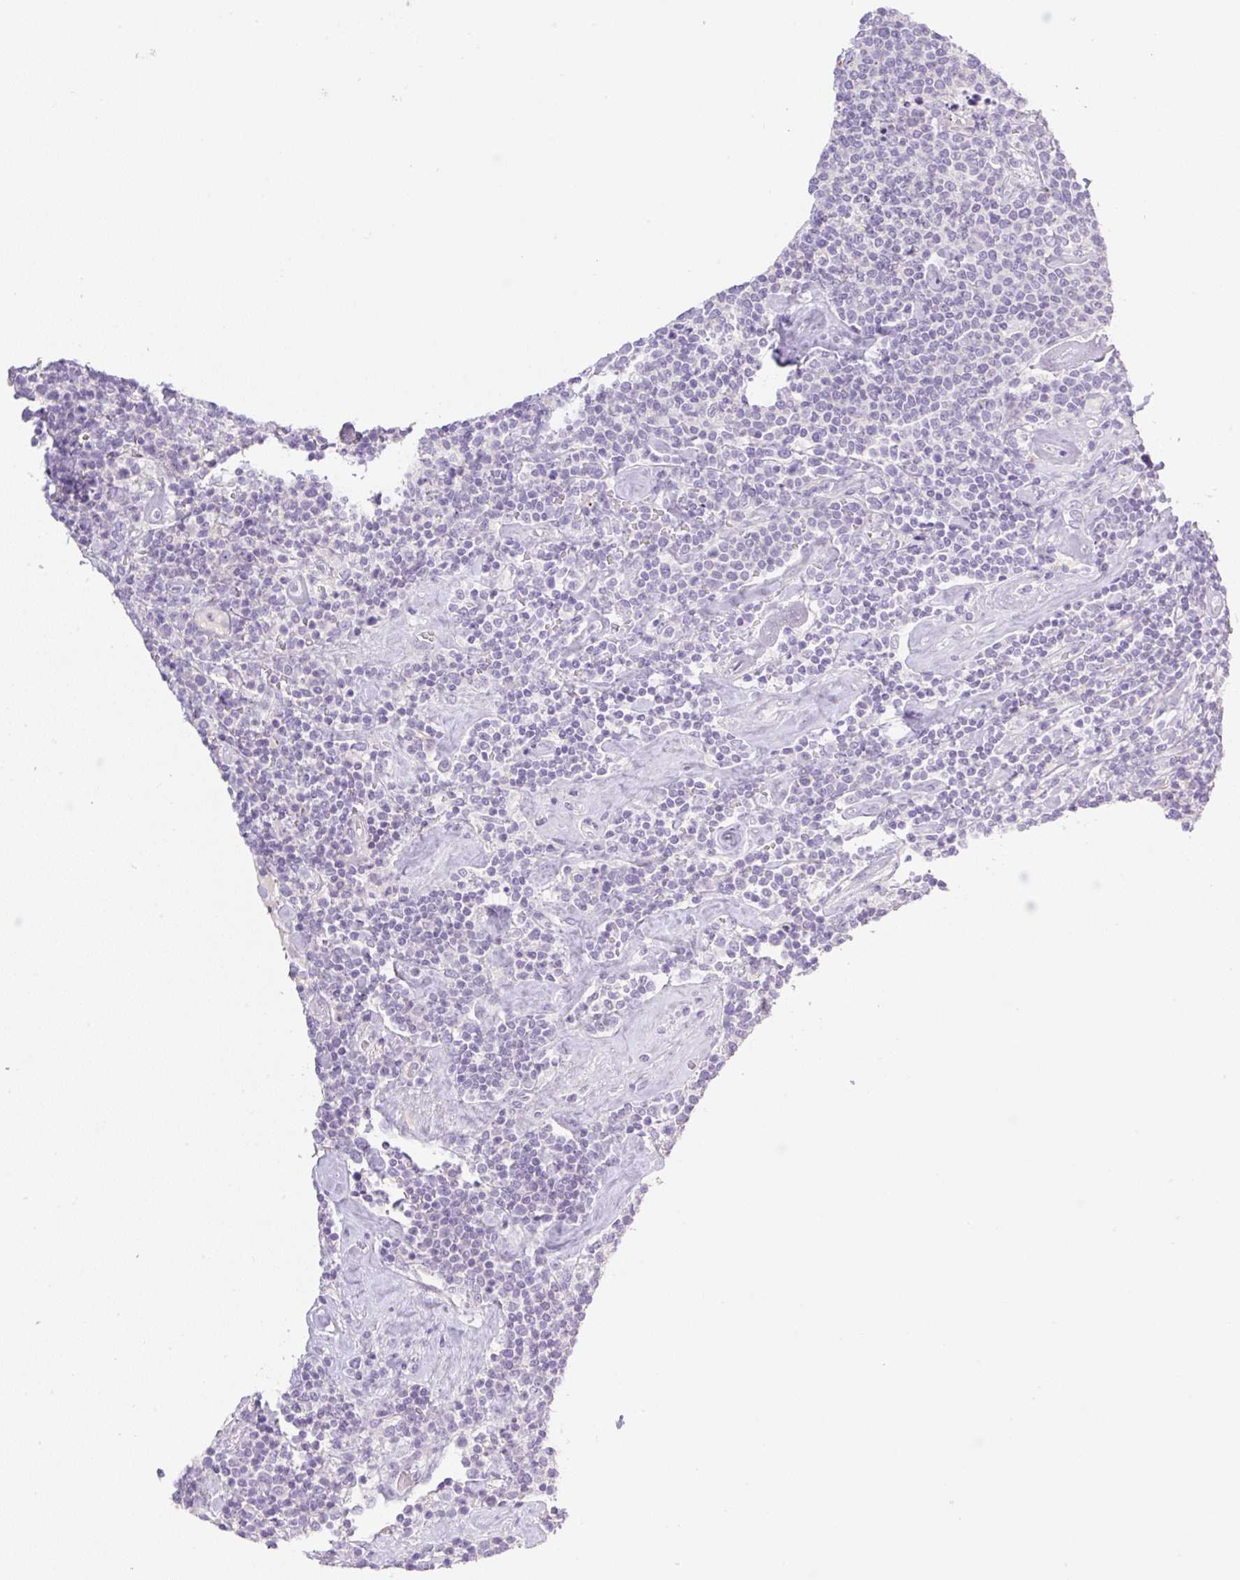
{"staining": {"intensity": "negative", "quantity": "none", "location": "none"}, "tissue": "lymphoma", "cell_type": "Tumor cells", "image_type": "cancer", "snomed": [{"axis": "morphology", "description": "Malignant lymphoma, non-Hodgkin's type, High grade"}, {"axis": "topography", "description": "Lymph node"}], "caption": "IHC image of neoplastic tissue: malignant lymphoma, non-Hodgkin's type (high-grade) stained with DAB shows no significant protein expression in tumor cells.", "gene": "MIA2", "patient": {"sex": "male", "age": 61}}